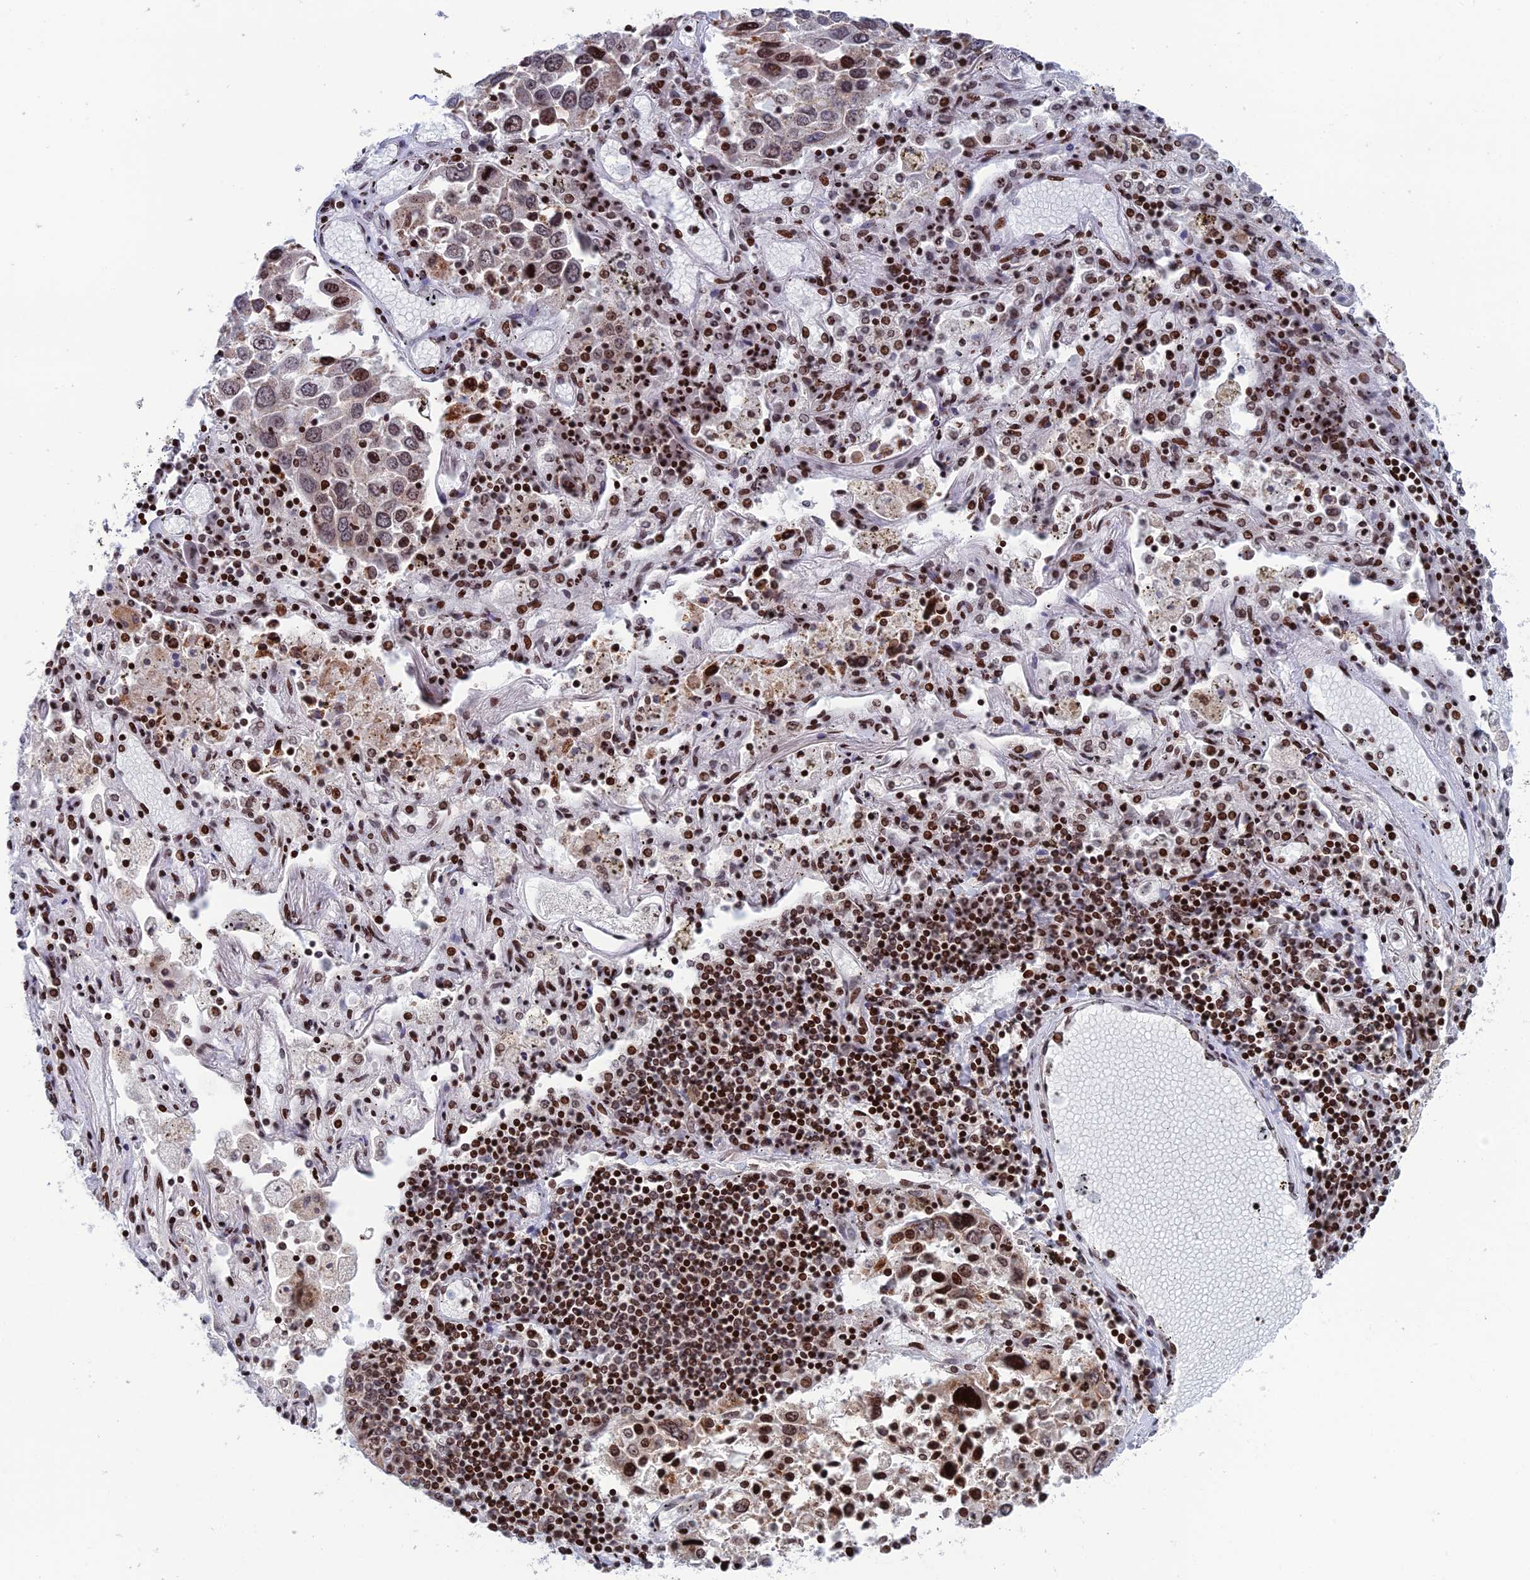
{"staining": {"intensity": "moderate", "quantity": ">75%", "location": "cytoplasmic/membranous,nuclear"}, "tissue": "lung cancer", "cell_type": "Tumor cells", "image_type": "cancer", "snomed": [{"axis": "morphology", "description": "Squamous cell carcinoma, NOS"}, {"axis": "topography", "description": "Lung"}], "caption": "The micrograph shows immunohistochemical staining of squamous cell carcinoma (lung). There is moderate cytoplasmic/membranous and nuclear staining is identified in about >75% of tumor cells. The staining is performed using DAB brown chromogen to label protein expression. The nuclei are counter-stained blue using hematoxylin.", "gene": "AFF3", "patient": {"sex": "male", "age": 65}}